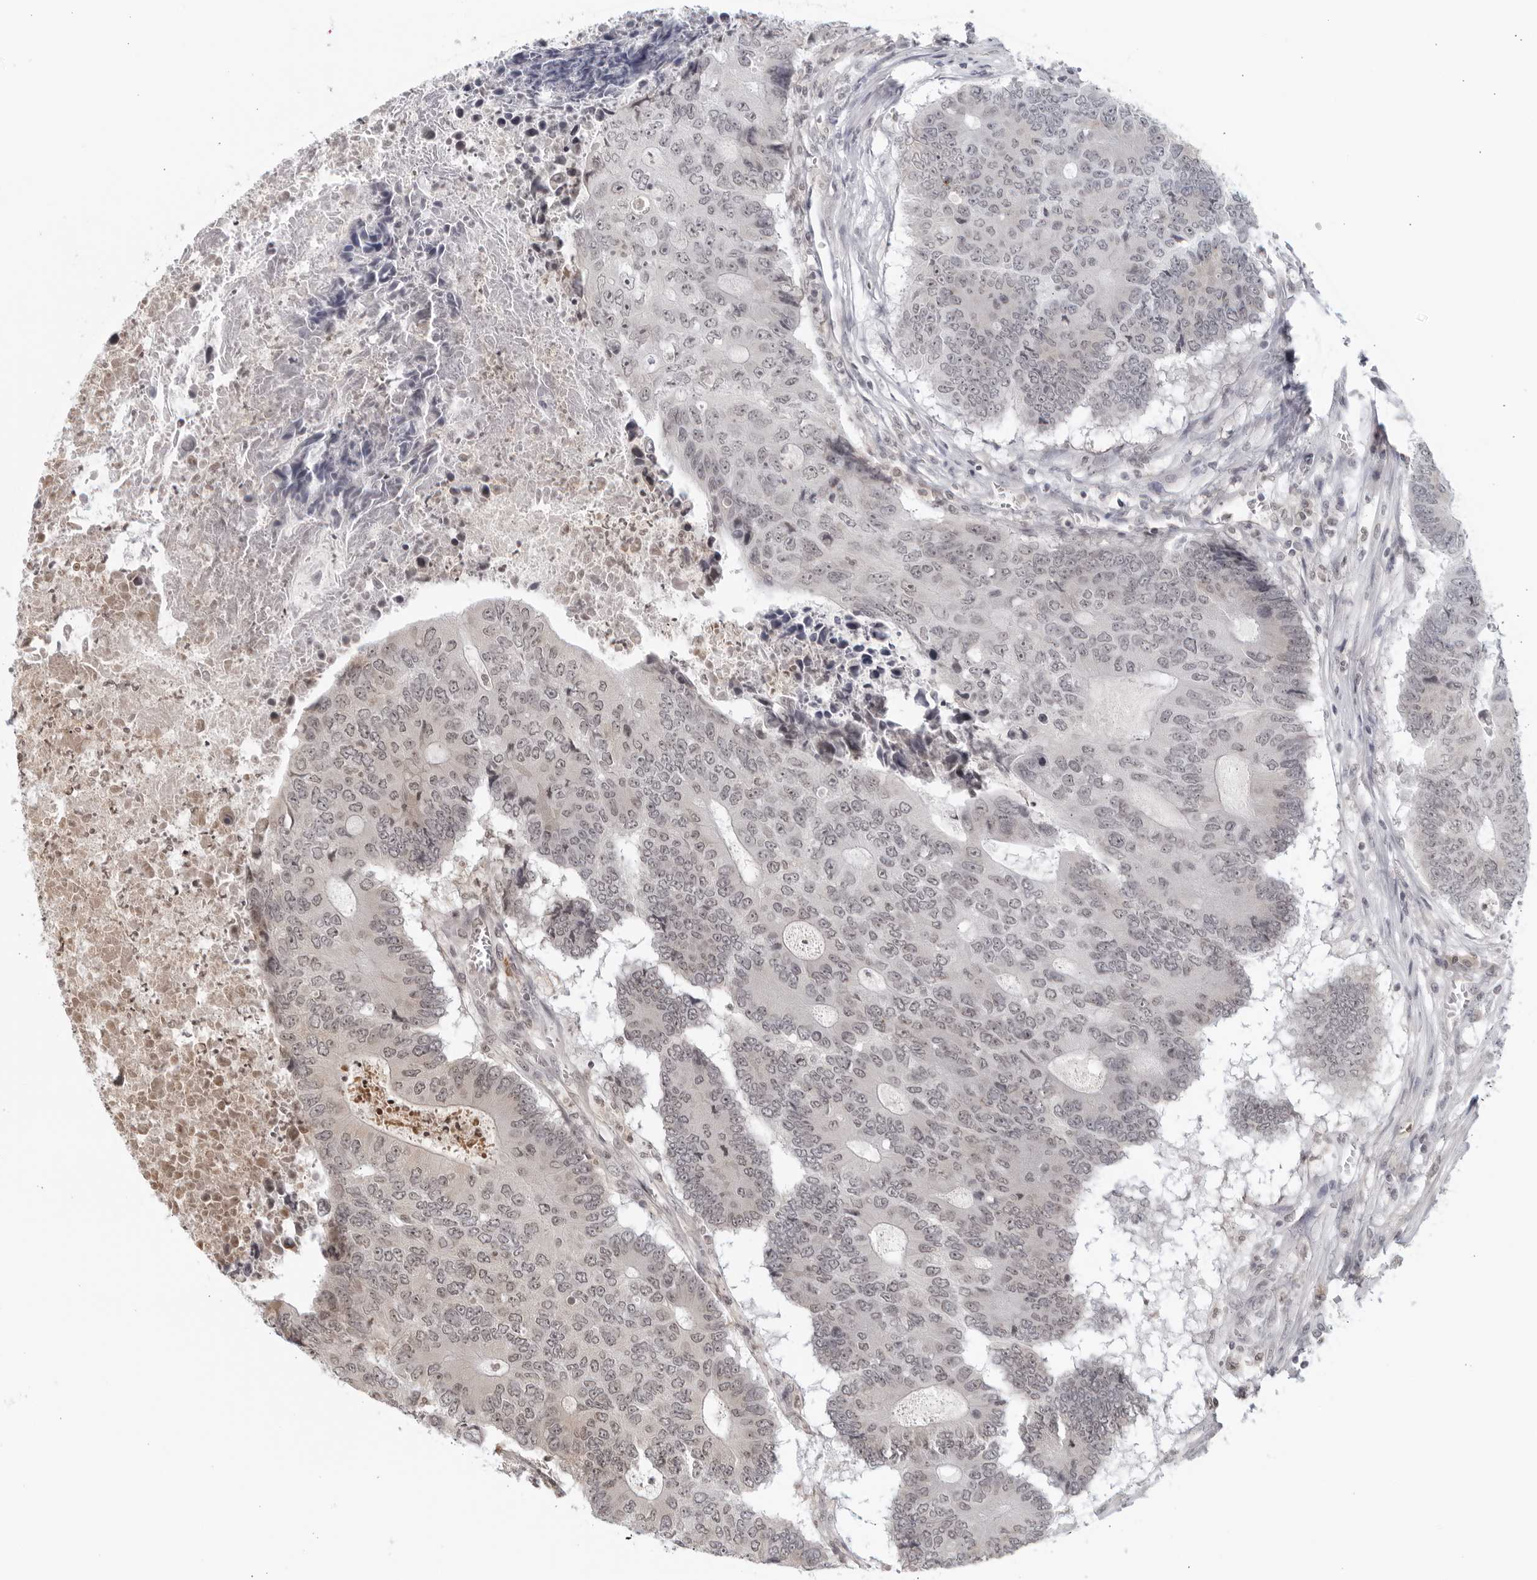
{"staining": {"intensity": "weak", "quantity": "<25%", "location": "nuclear"}, "tissue": "colorectal cancer", "cell_type": "Tumor cells", "image_type": "cancer", "snomed": [{"axis": "morphology", "description": "Adenocarcinoma, NOS"}, {"axis": "topography", "description": "Colon"}], "caption": "DAB immunohistochemical staining of colorectal cancer (adenocarcinoma) demonstrates no significant expression in tumor cells.", "gene": "RAB11FIP3", "patient": {"sex": "male", "age": 87}}